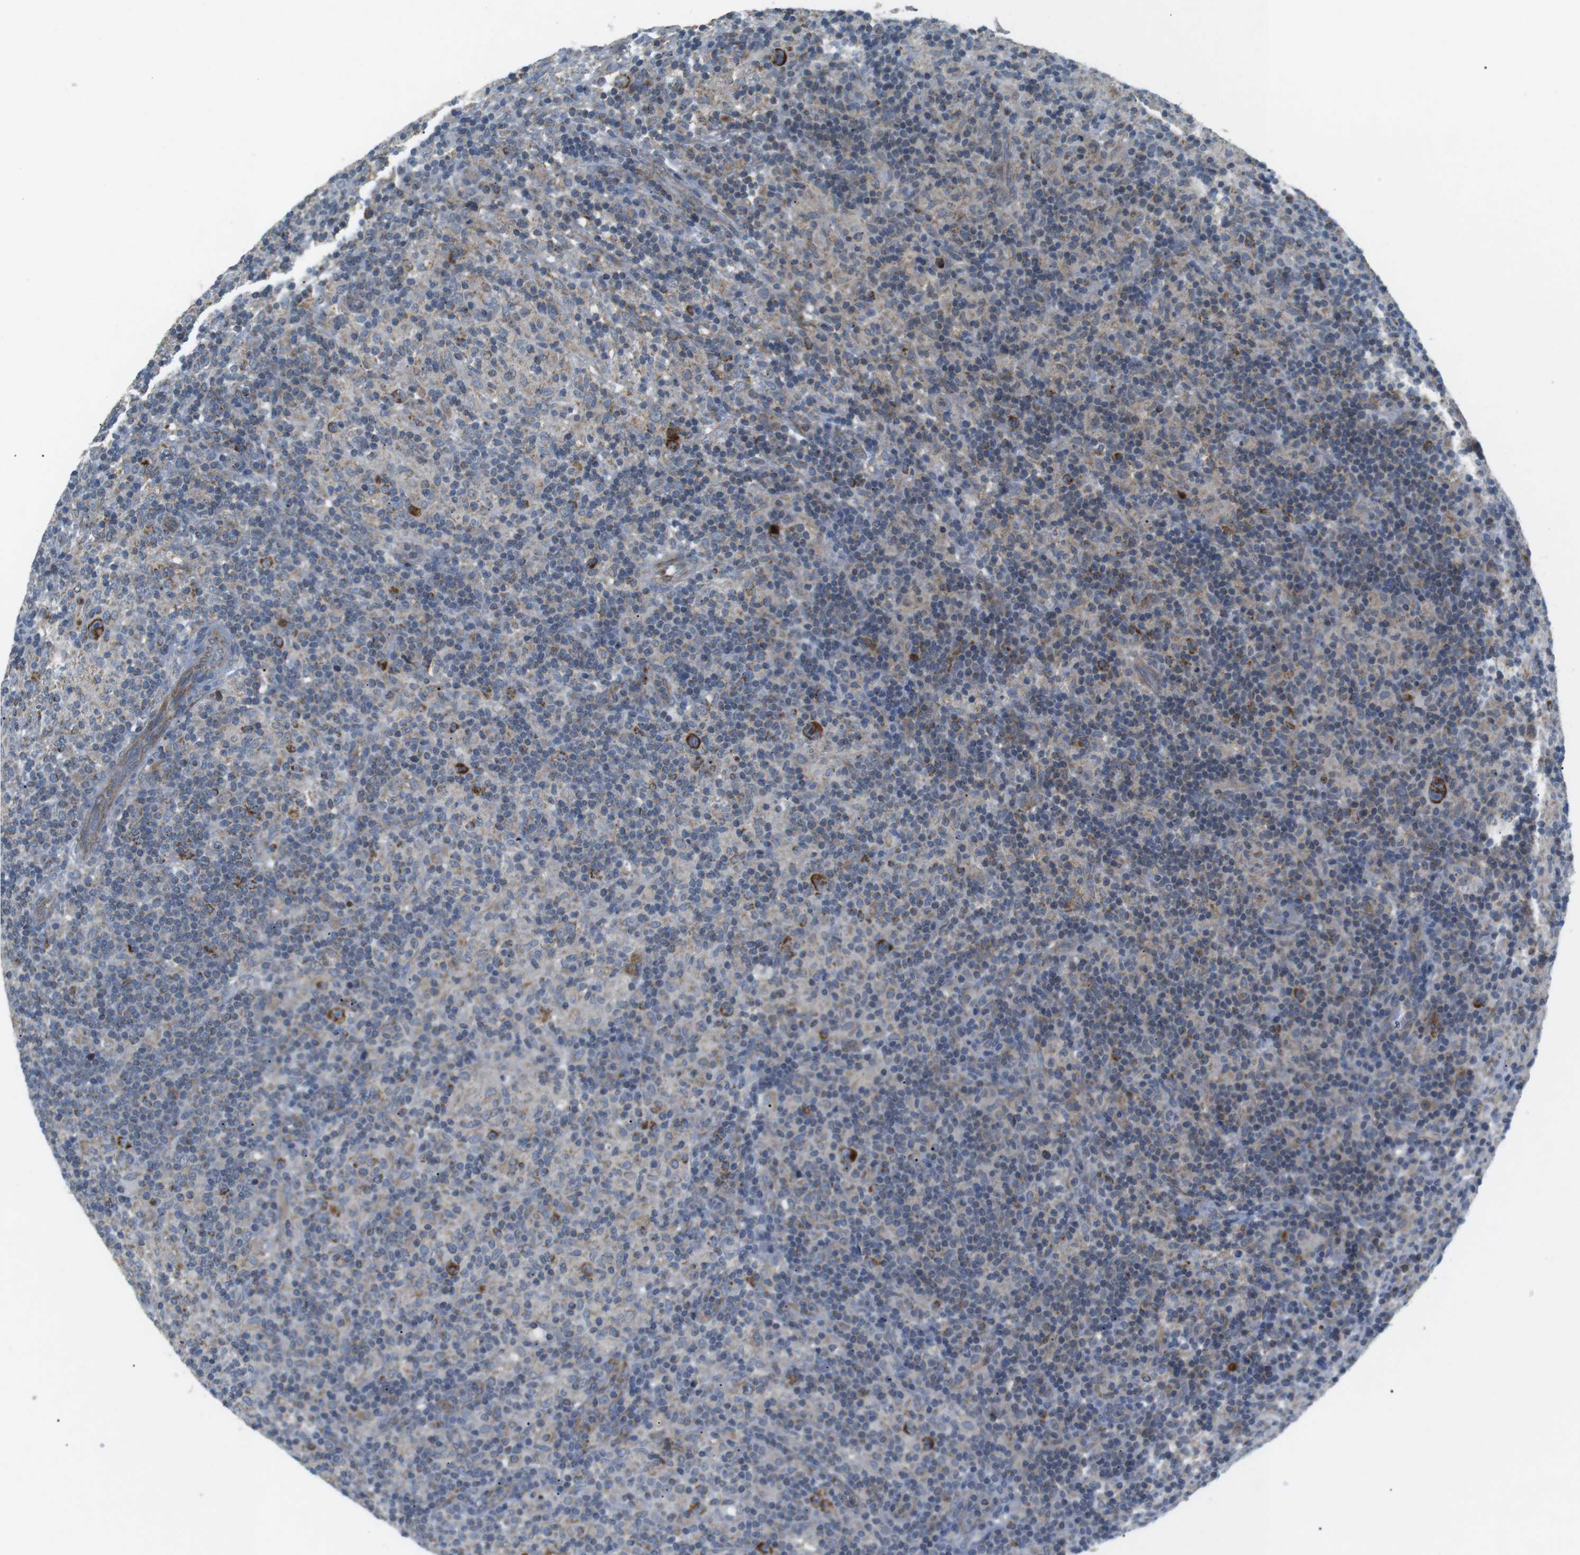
{"staining": {"intensity": "strong", "quantity": ">75%", "location": "cytoplasmic/membranous"}, "tissue": "lymphoma", "cell_type": "Tumor cells", "image_type": "cancer", "snomed": [{"axis": "morphology", "description": "Hodgkin's disease, NOS"}, {"axis": "topography", "description": "Lymph node"}], "caption": "Hodgkin's disease tissue displays strong cytoplasmic/membranous staining in about >75% of tumor cells", "gene": "BACE1", "patient": {"sex": "male", "age": 70}}